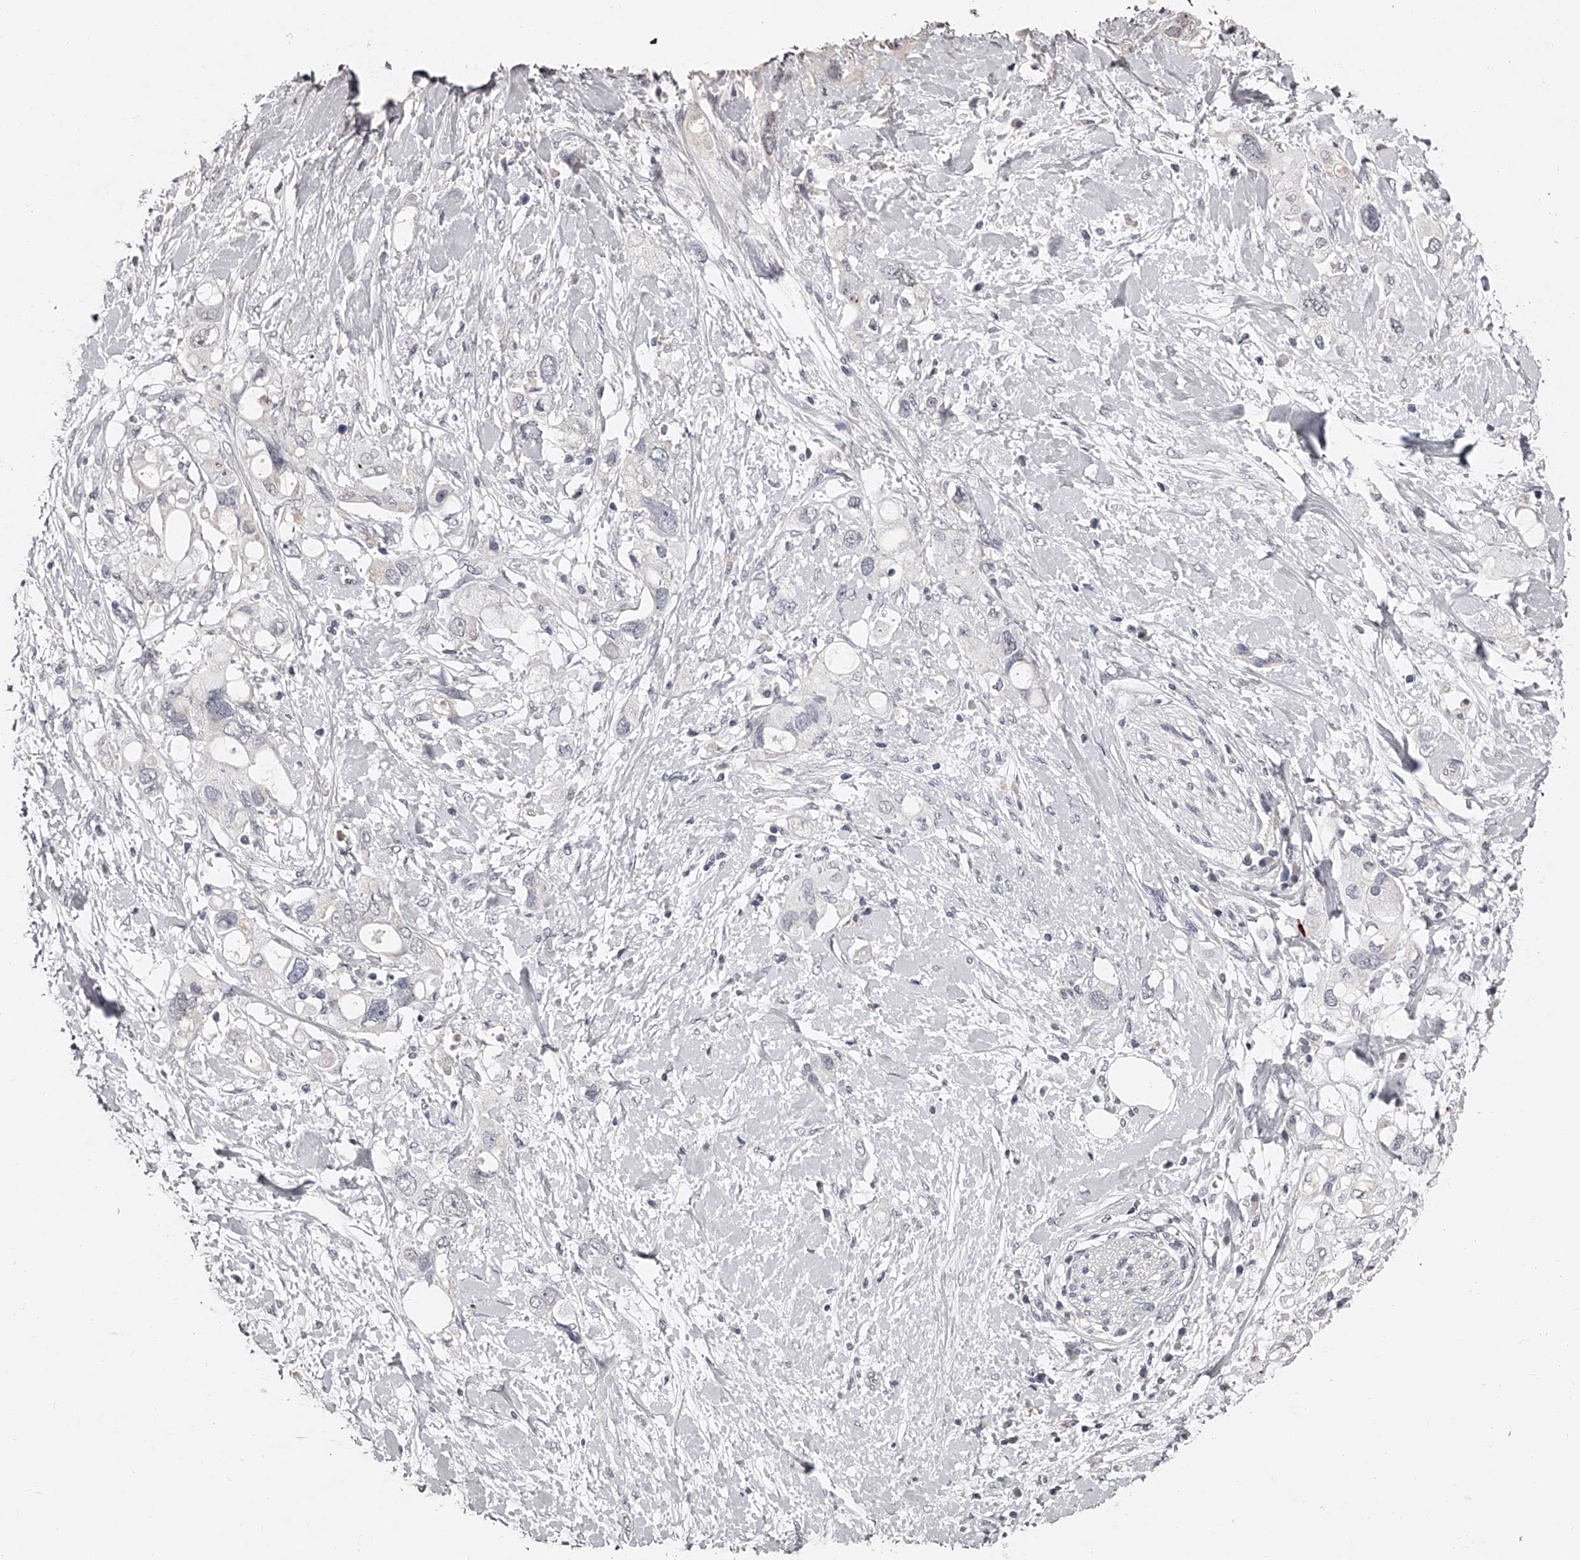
{"staining": {"intensity": "negative", "quantity": "none", "location": "none"}, "tissue": "pancreatic cancer", "cell_type": "Tumor cells", "image_type": "cancer", "snomed": [{"axis": "morphology", "description": "Adenocarcinoma, NOS"}, {"axis": "topography", "description": "Pancreas"}], "caption": "DAB (3,3'-diaminobenzidine) immunohistochemical staining of pancreatic adenocarcinoma demonstrates no significant positivity in tumor cells. The staining was performed using DAB (3,3'-diaminobenzidine) to visualize the protein expression in brown, while the nuclei were stained in blue with hematoxylin (Magnification: 20x).", "gene": "NT5DC1", "patient": {"sex": "female", "age": 56}}